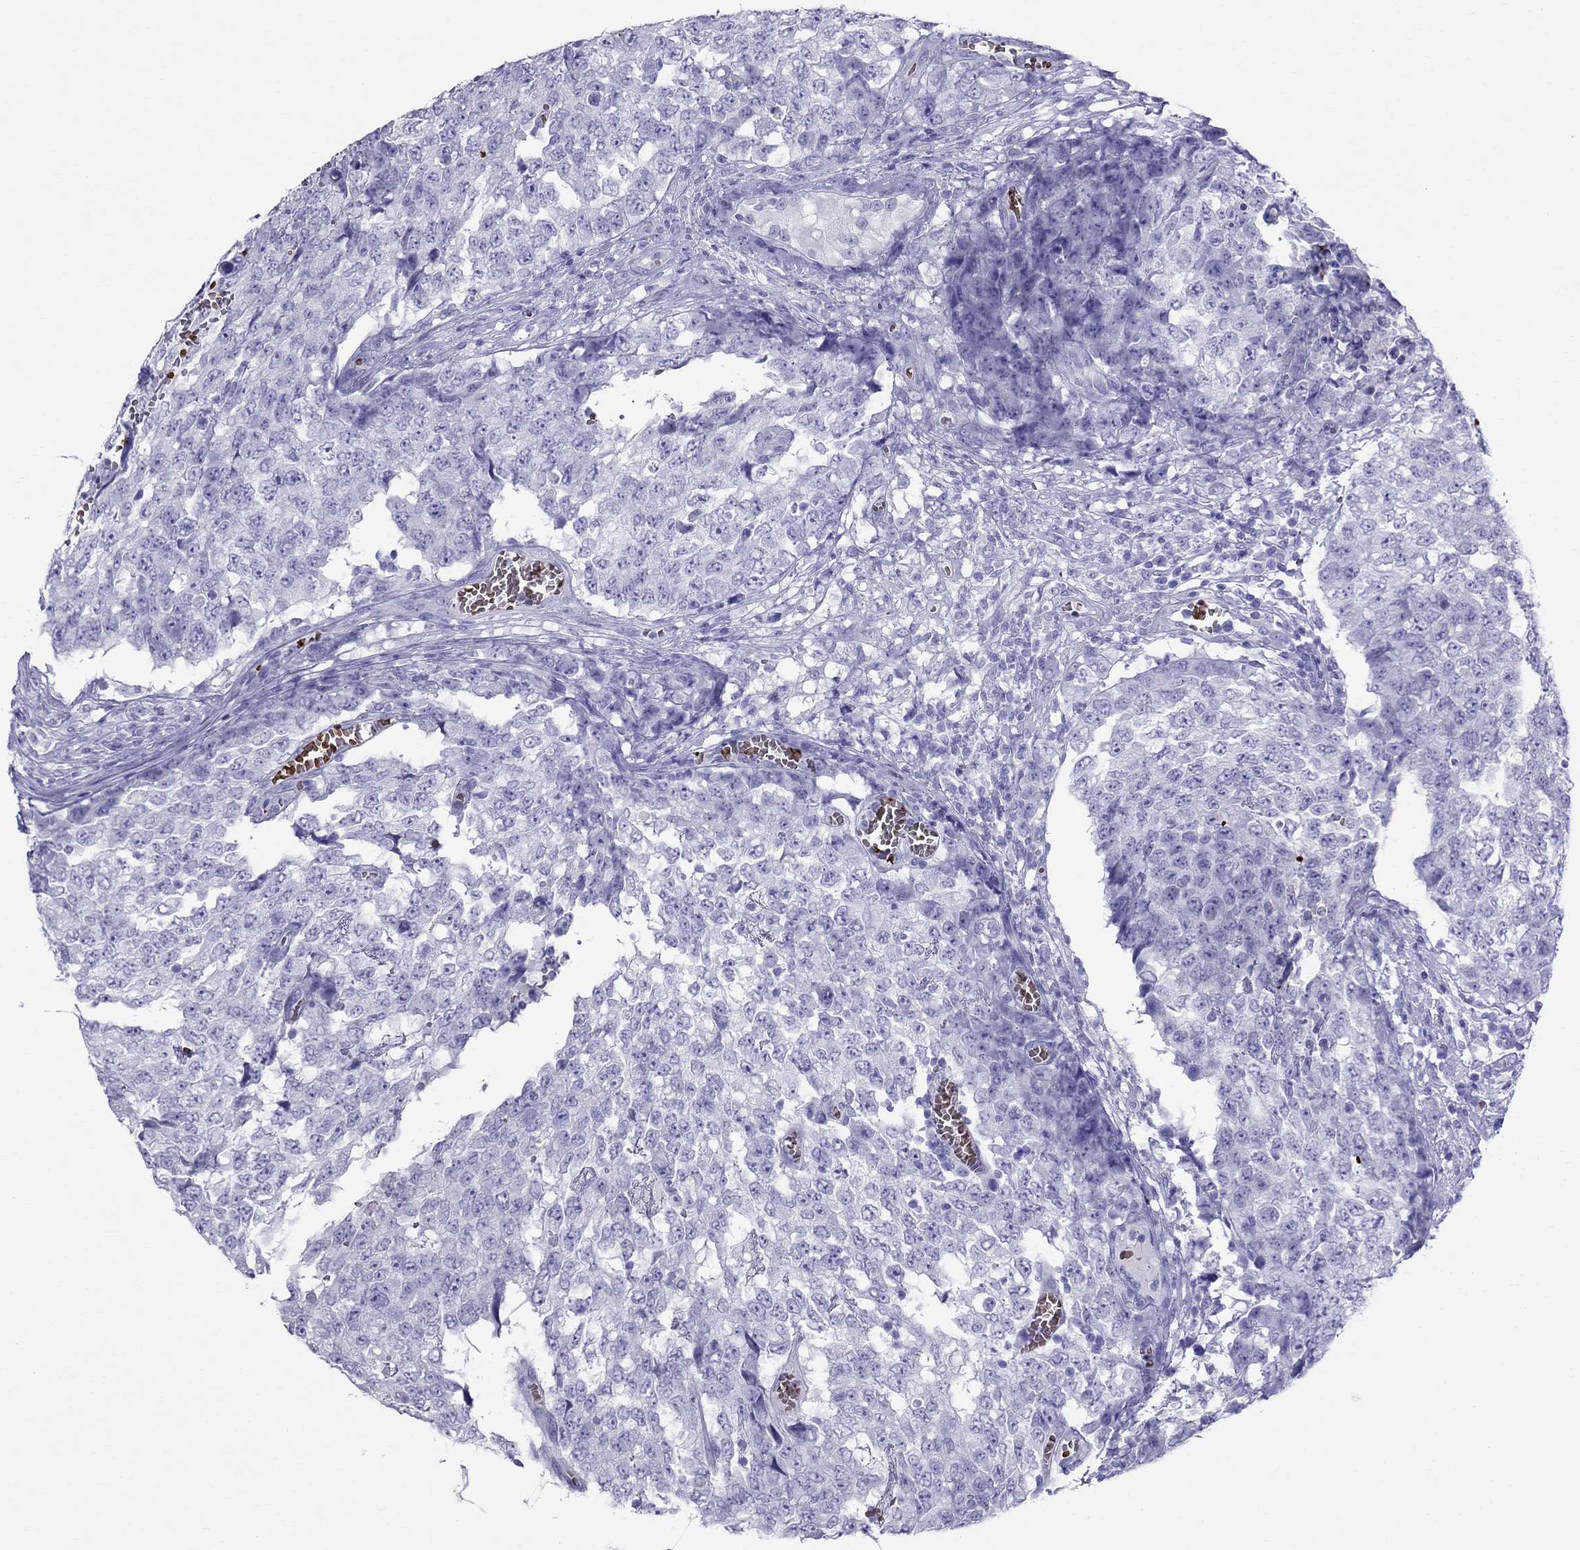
{"staining": {"intensity": "negative", "quantity": "none", "location": "none"}, "tissue": "testis cancer", "cell_type": "Tumor cells", "image_type": "cancer", "snomed": [{"axis": "morphology", "description": "Carcinoma, Embryonal, NOS"}, {"axis": "topography", "description": "Testis"}], "caption": "Tumor cells show no significant protein staining in testis cancer (embryonal carcinoma).", "gene": "DNAAF6", "patient": {"sex": "male", "age": 23}}